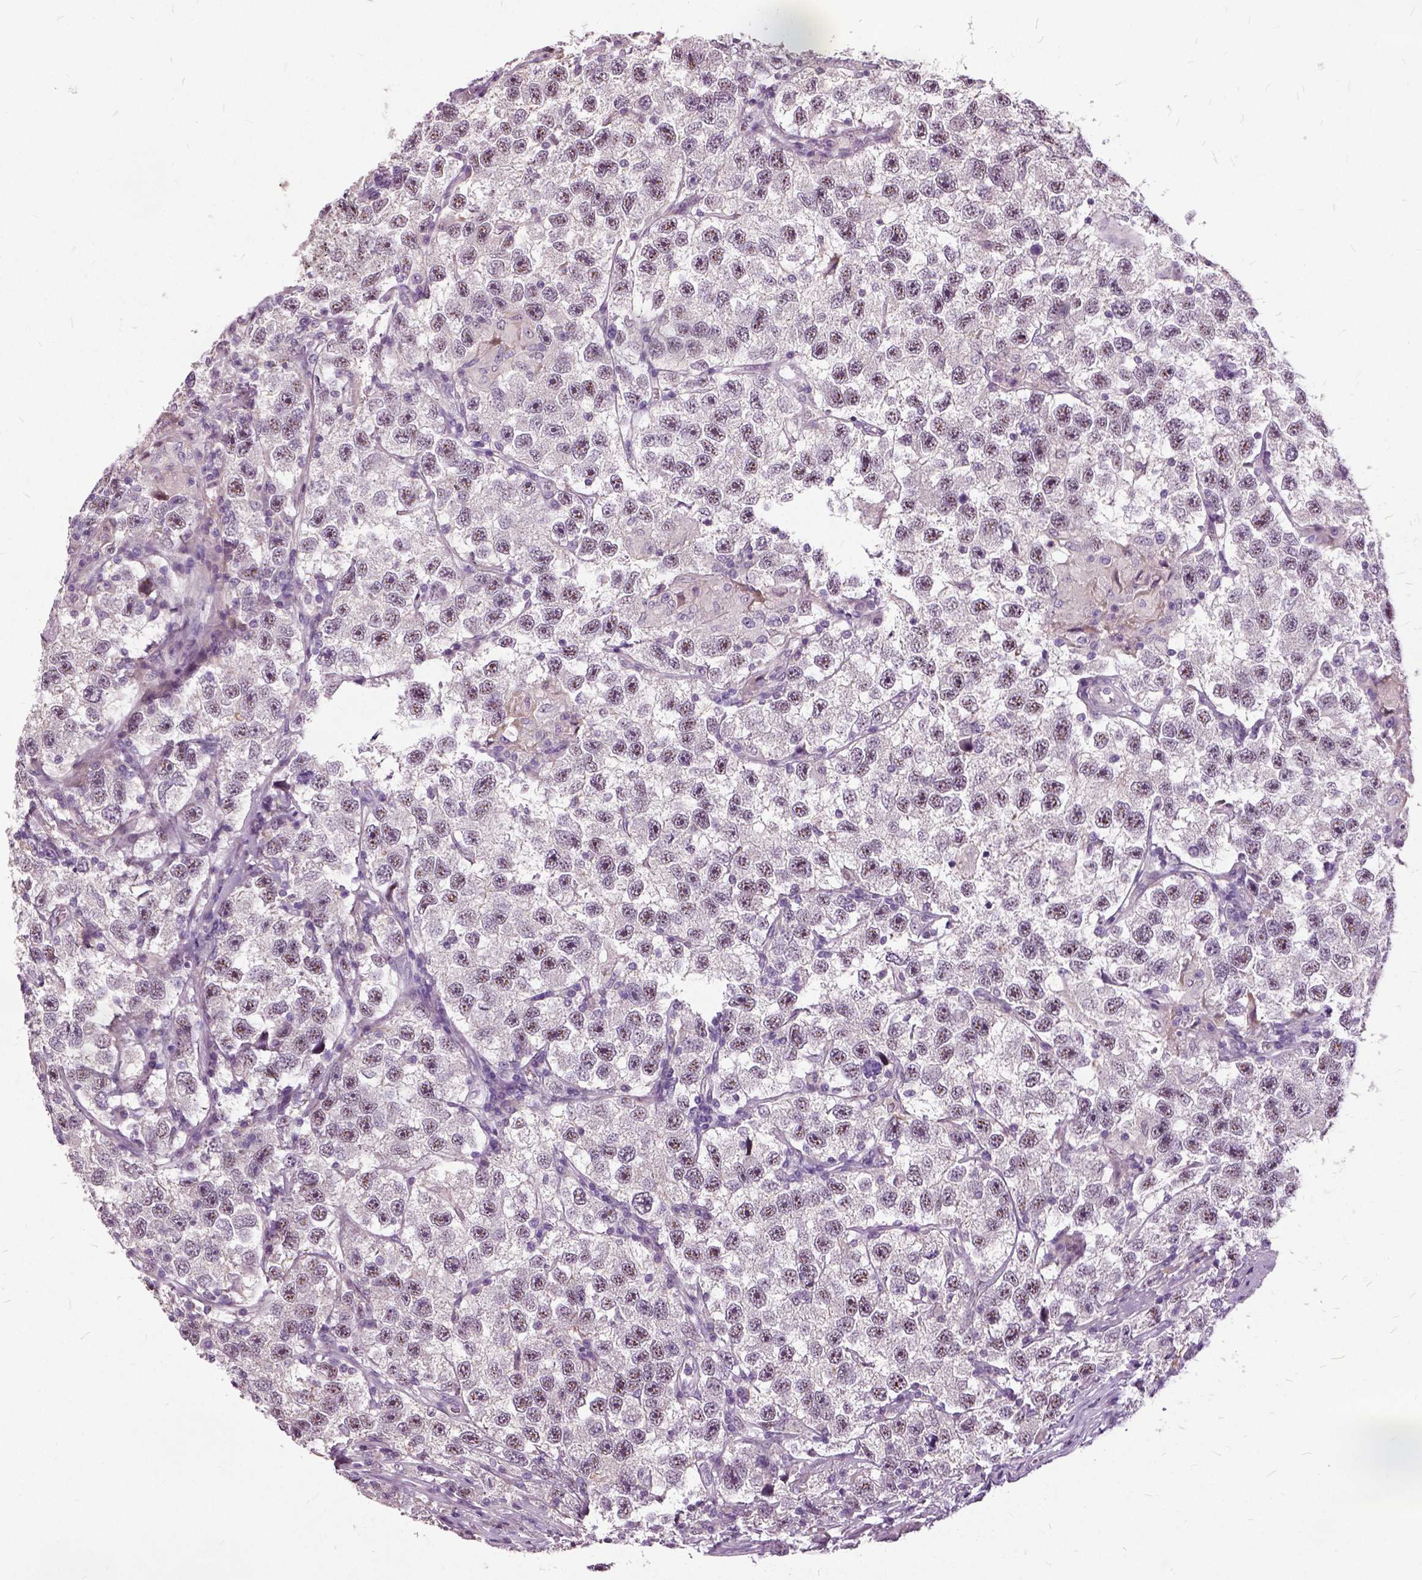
{"staining": {"intensity": "negative", "quantity": "none", "location": "none"}, "tissue": "testis cancer", "cell_type": "Tumor cells", "image_type": "cancer", "snomed": [{"axis": "morphology", "description": "Seminoma, NOS"}, {"axis": "topography", "description": "Testis"}], "caption": "Immunohistochemistry (IHC) micrograph of testis cancer (seminoma) stained for a protein (brown), which shows no staining in tumor cells.", "gene": "ILRUN", "patient": {"sex": "male", "age": 26}}